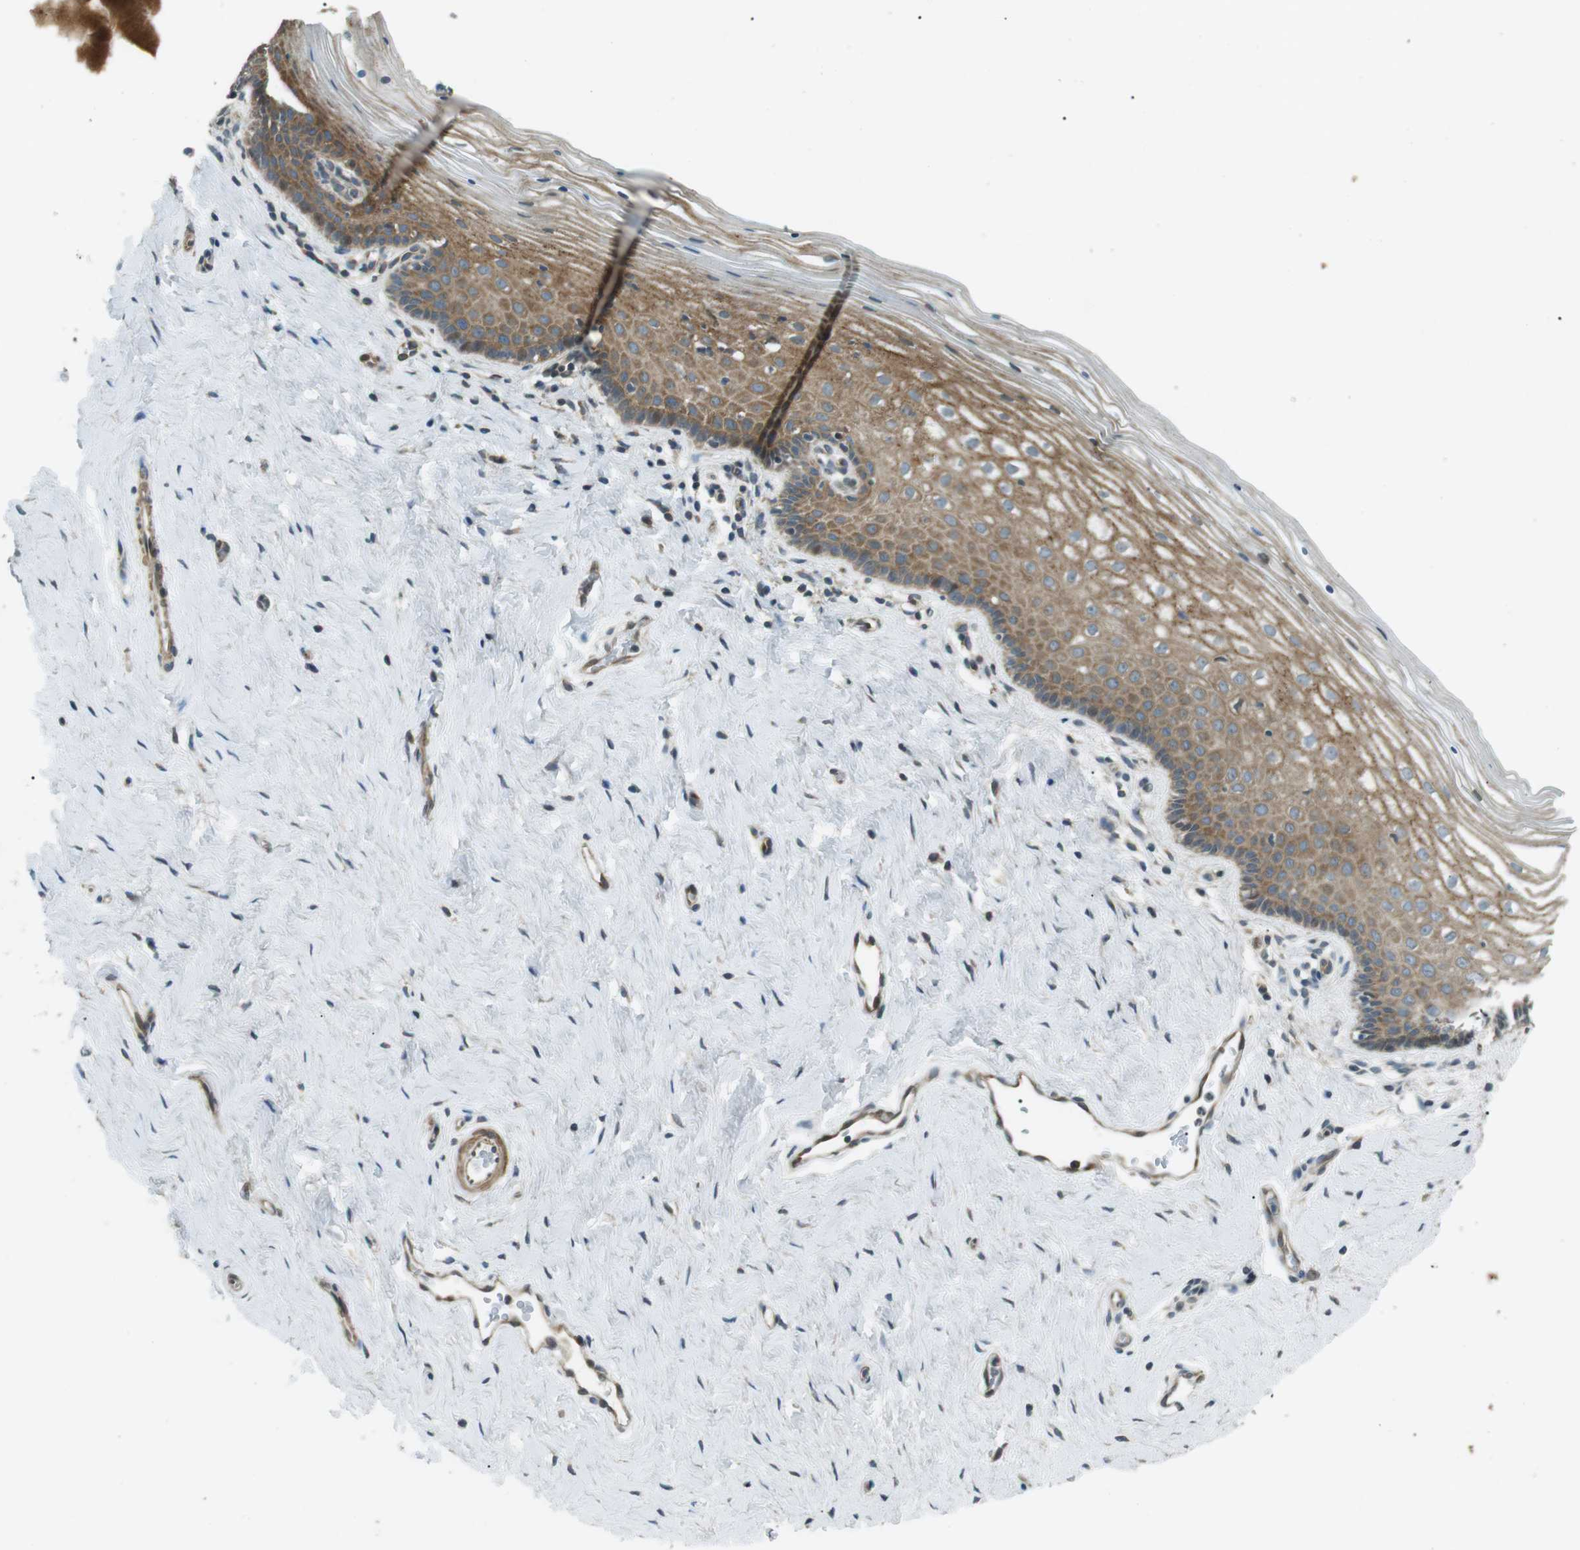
{"staining": {"intensity": "moderate", "quantity": ">75%", "location": "cytoplasmic/membranous"}, "tissue": "vagina", "cell_type": "Squamous epithelial cells", "image_type": "normal", "snomed": [{"axis": "morphology", "description": "Normal tissue, NOS"}, {"axis": "topography", "description": "Vagina"}], "caption": "Protein staining reveals moderate cytoplasmic/membranous positivity in approximately >75% of squamous epithelial cells in unremarkable vagina.", "gene": "TMEM74", "patient": {"sex": "female", "age": 32}}